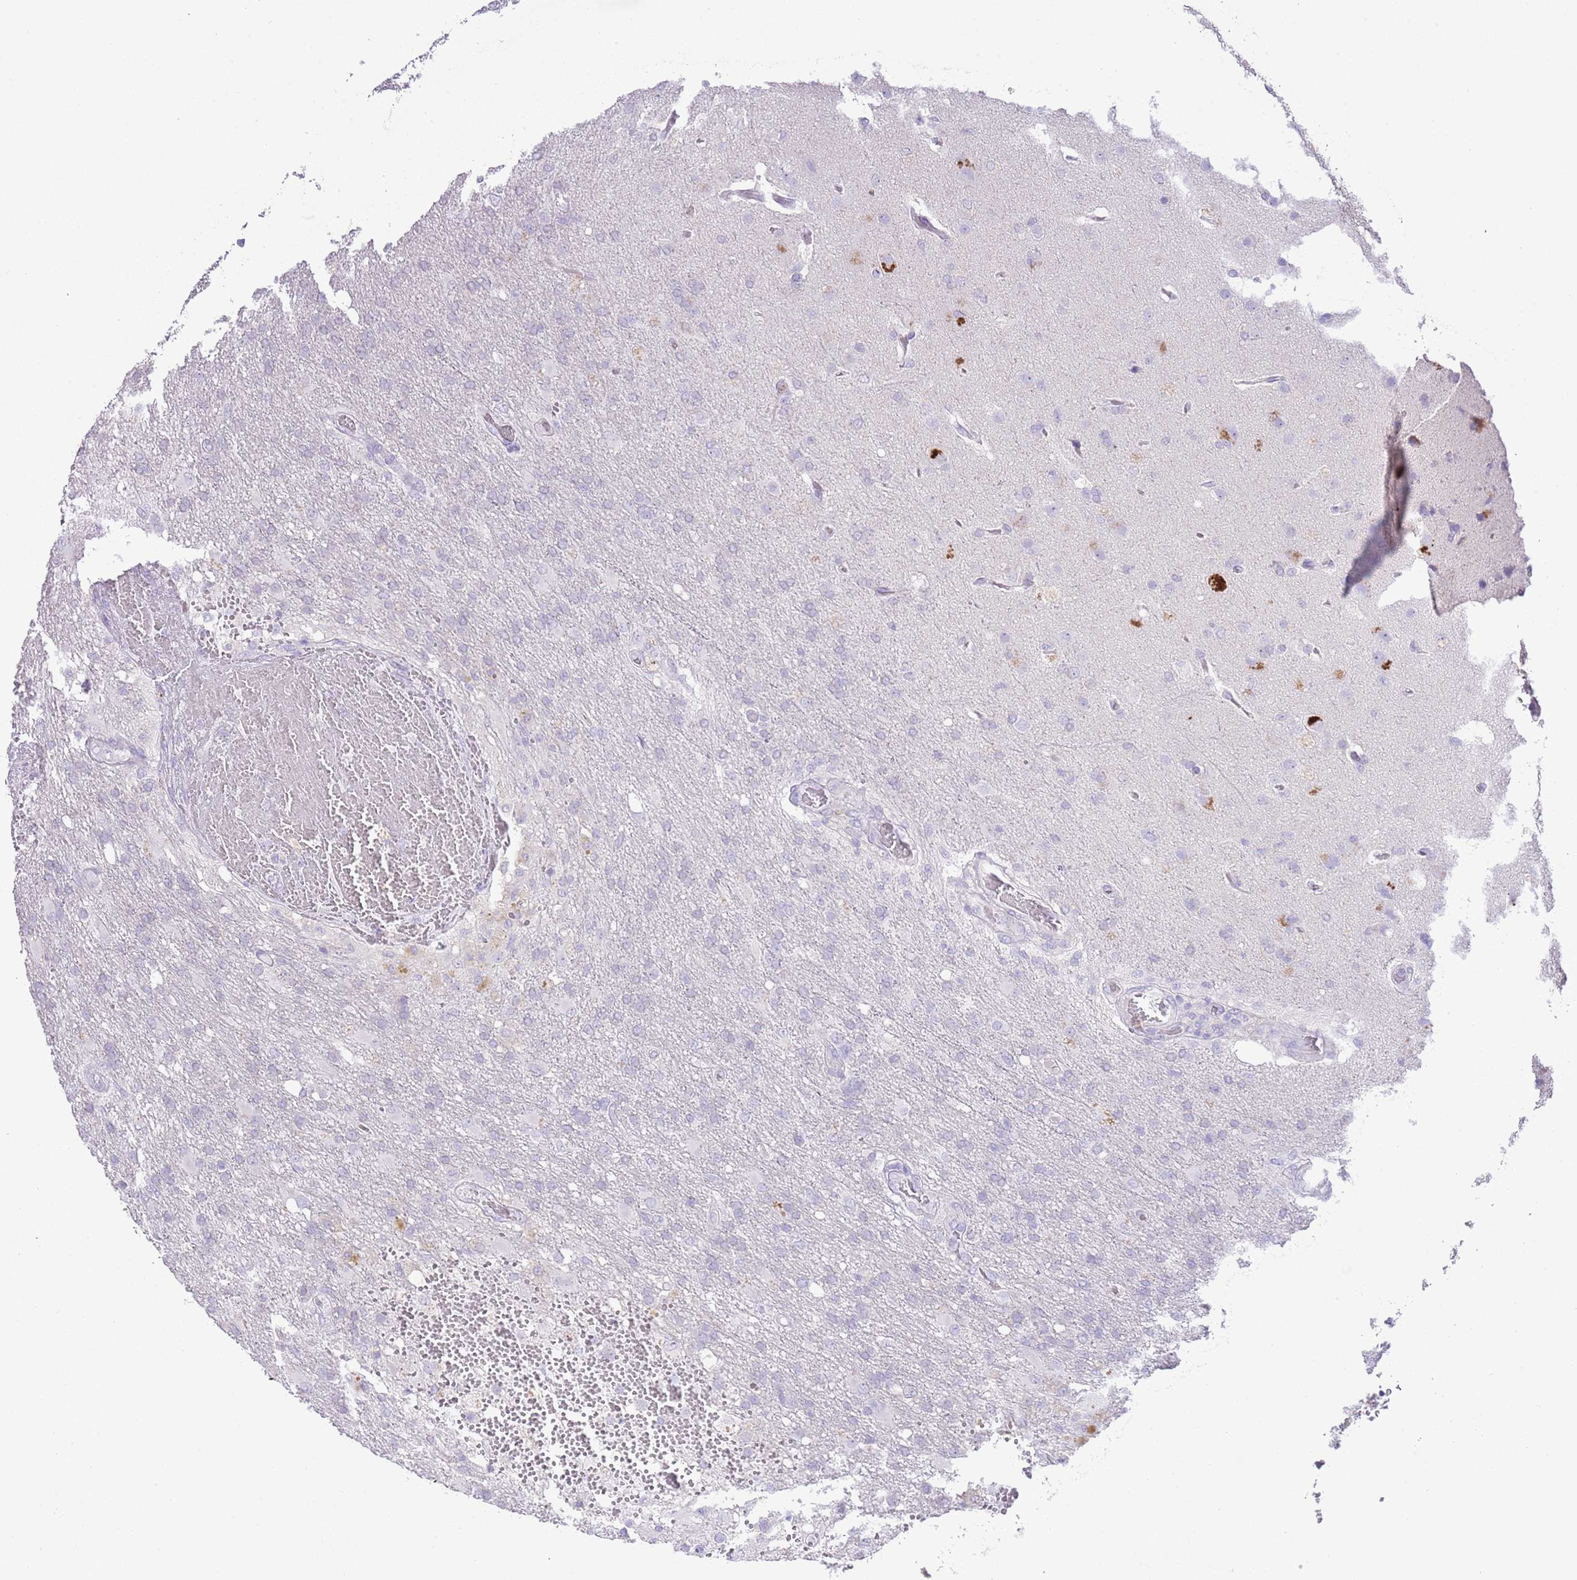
{"staining": {"intensity": "negative", "quantity": "none", "location": "none"}, "tissue": "glioma", "cell_type": "Tumor cells", "image_type": "cancer", "snomed": [{"axis": "morphology", "description": "Glioma, malignant, High grade"}, {"axis": "topography", "description": "Brain"}], "caption": "The IHC histopathology image has no significant positivity in tumor cells of glioma tissue.", "gene": "OR2Z1", "patient": {"sex": "female", "age": 74}}